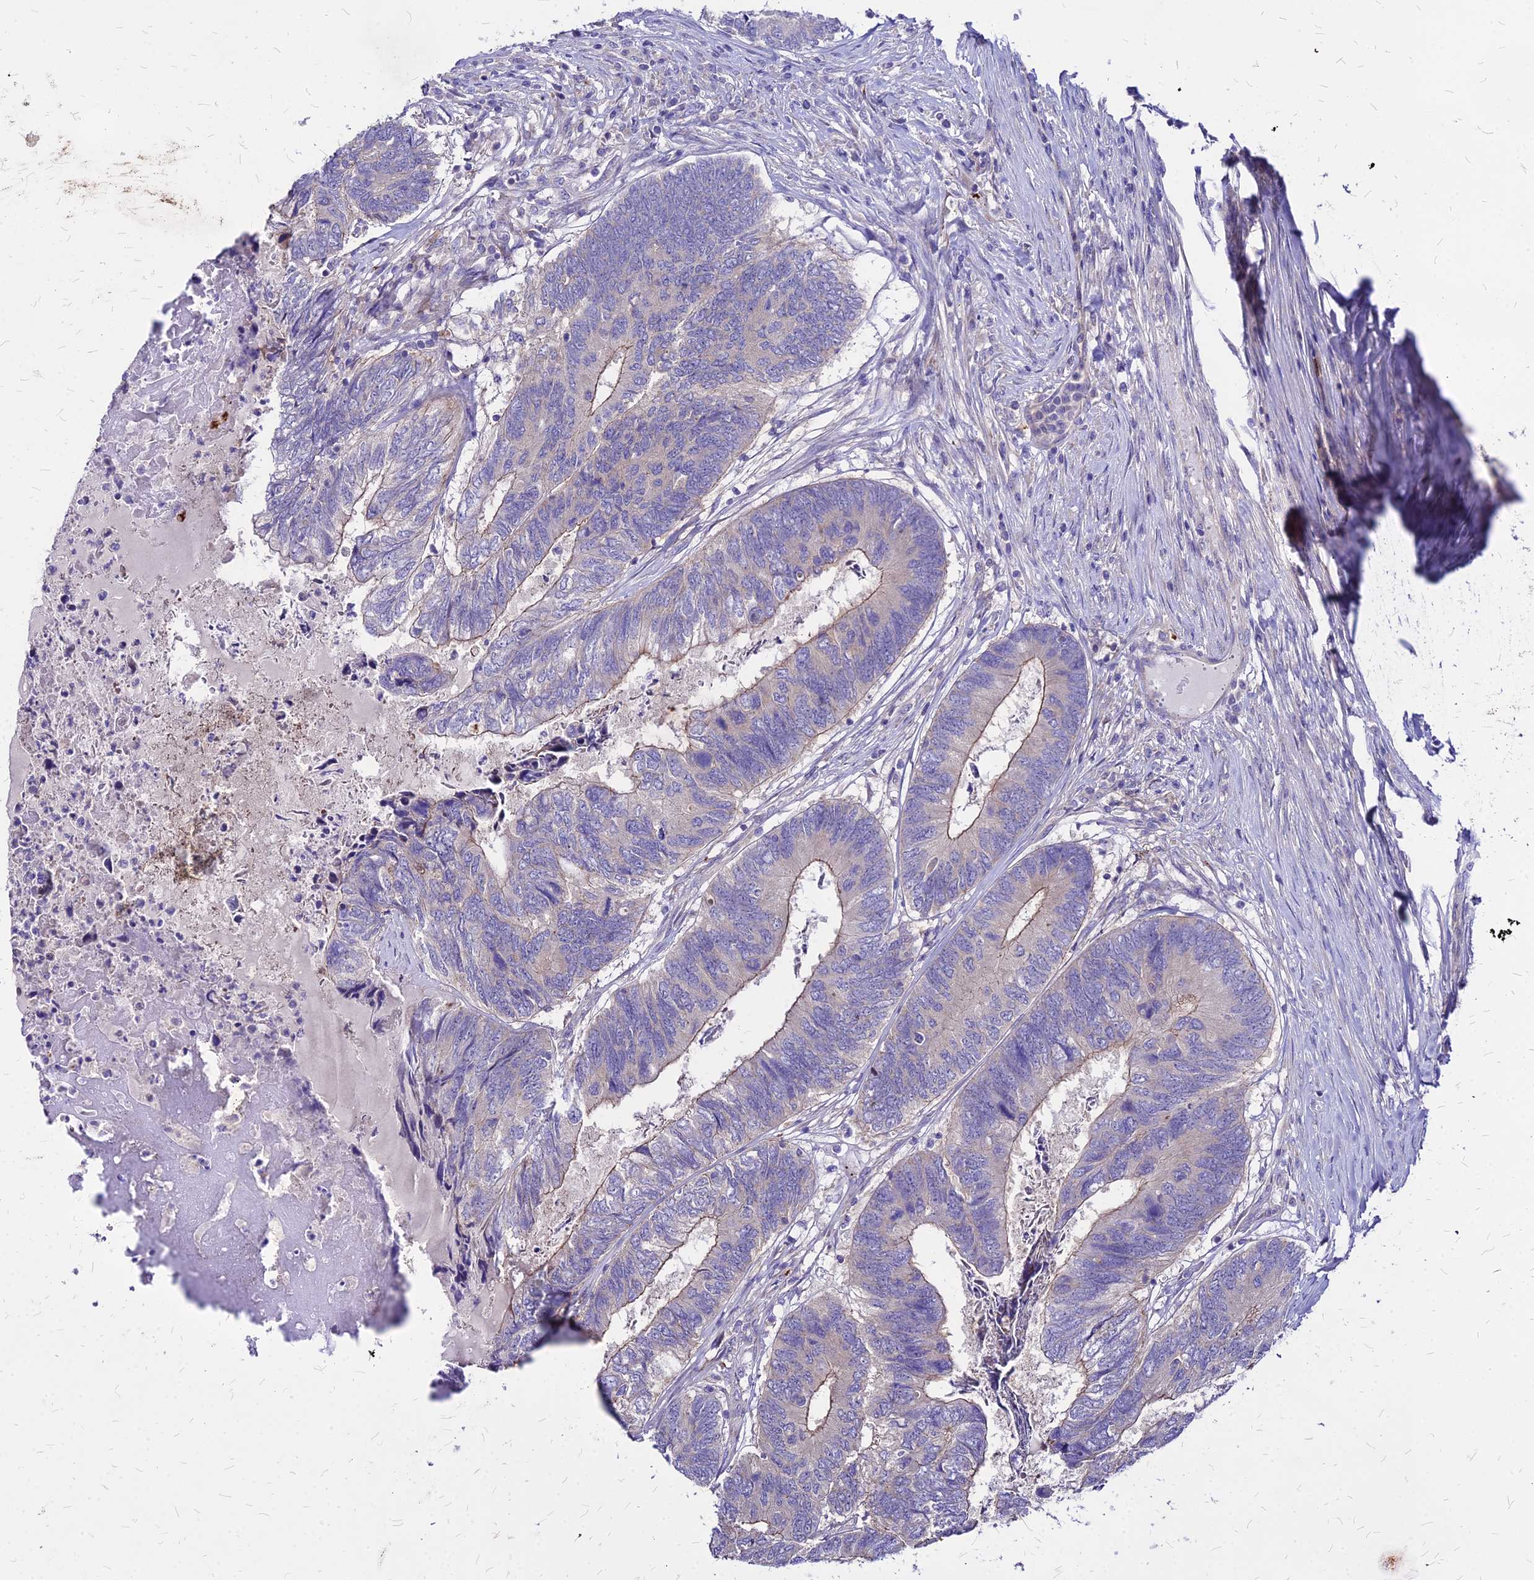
{"staining": {"intensity": "moderate", "quantity": "<25%", "location": "cytoplasmic/membranous"}, "tissue": "colorectal cancer", "cell_type": "Tumor cells", "image_type": "cancer", "snomed": [{"axis": "morphology", "description": "Adenocarcinoma, NOS"}, {"axis": "topography", "description": "Colon"}], "caption": "High-magnification brightfield microscopy of colorectal cancer (adenocarcinoma) stained with DAB (3,3'-diaminobenzidine) (brown) and counterstained with hematoxylin (blue). tumor cells exhibit moderate cytoplasmic/membranous positivity is present in about<25% of cells.", "gene": "COMMD10", "patient": {"sex": "female", "age": 67}}